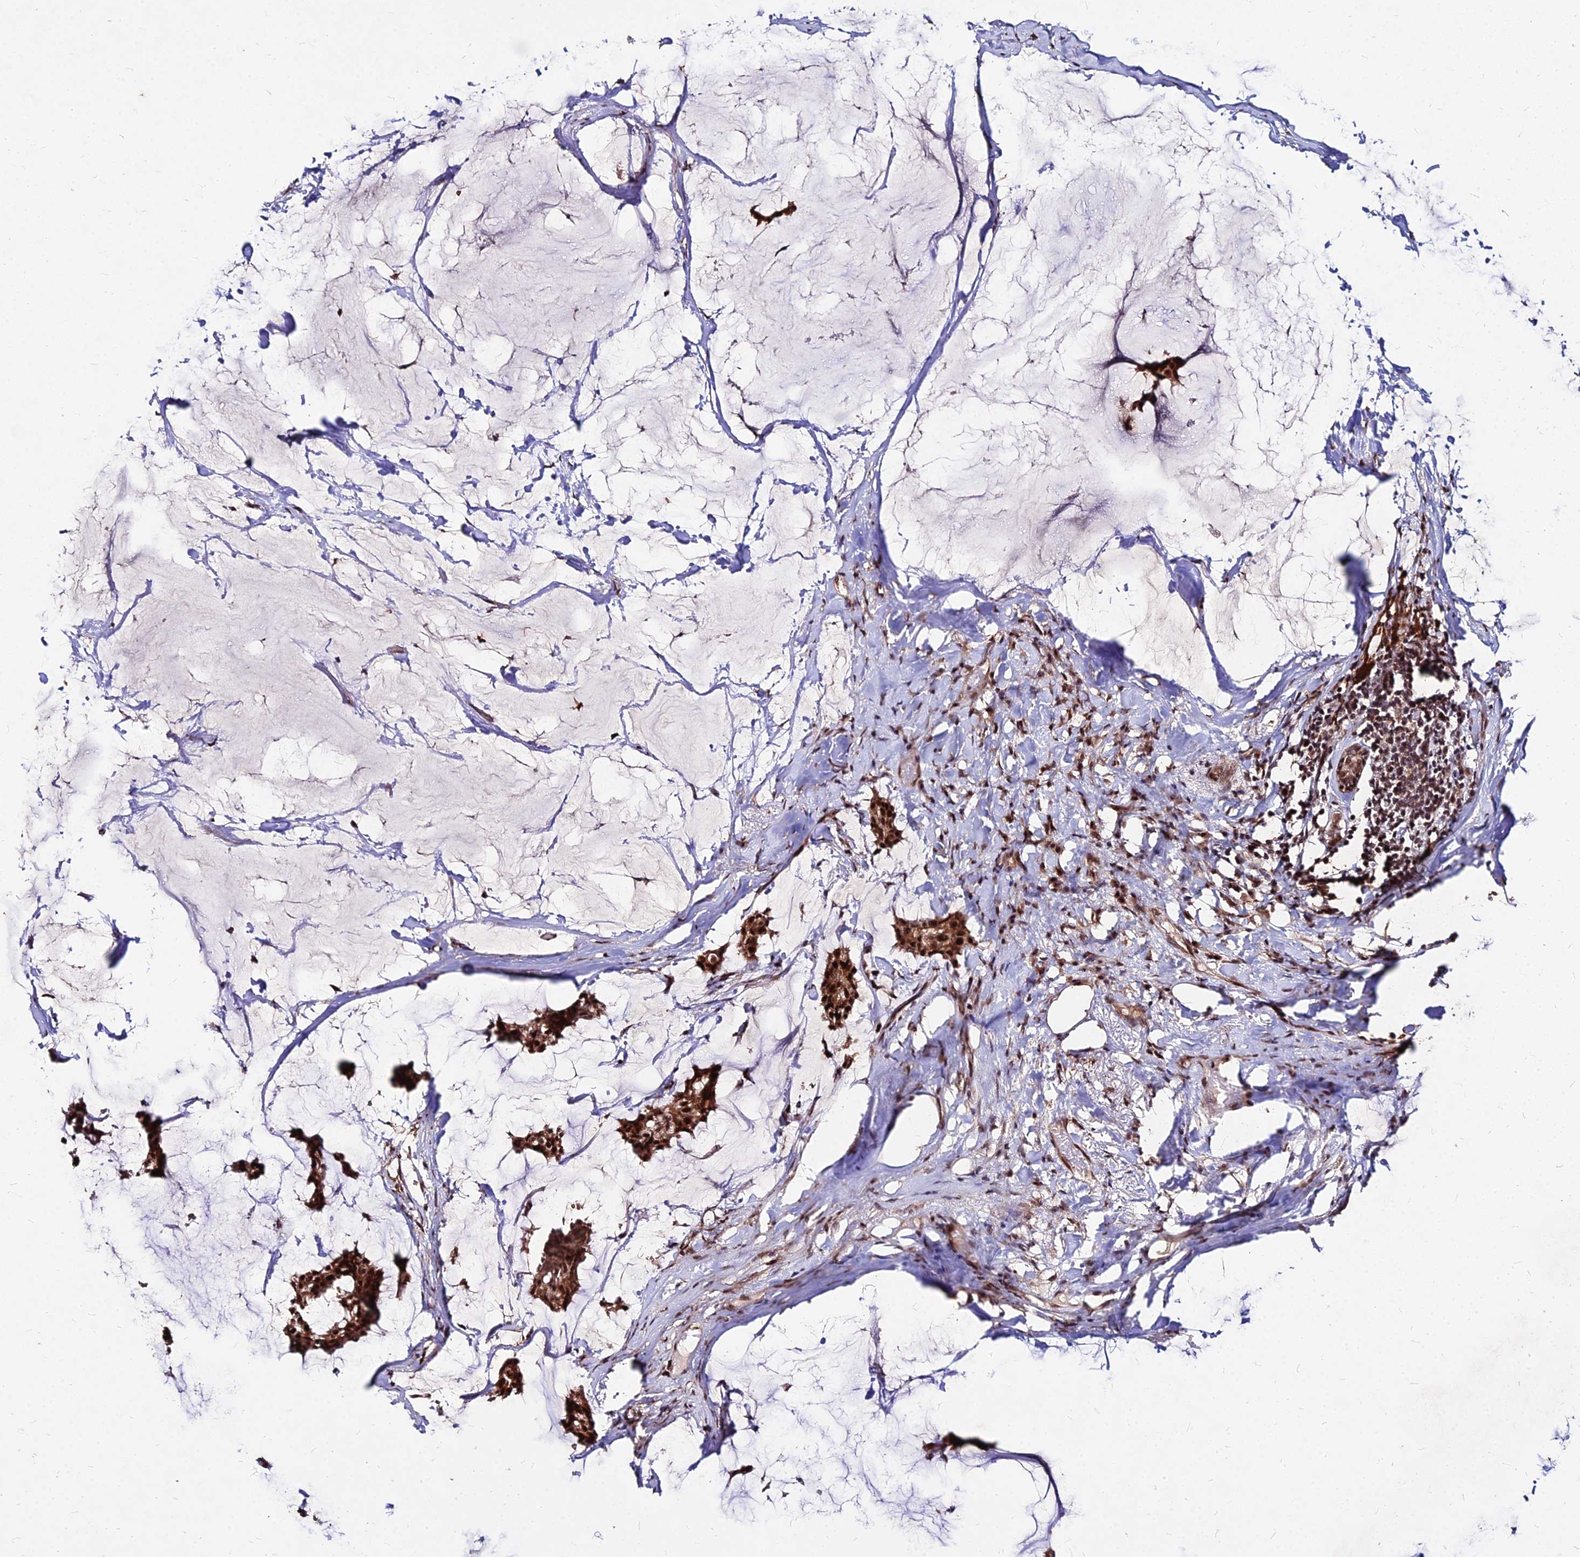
{"staining": {"intensity": "strong", "quantity": ">75%", "location": "cytoplasmic/membranous,nuclear"}, "tissue": "breast cancer", "cell_type": "Tumor cells", "image_type": "cancer", "snomed": [{"axis": "morphology", "description": "Duct carcinoma"}, {"axis": "topography", "description": "Breast"}], "caption": "The immunohistochemical stain highlights strong cytoplasmic/membranous and nuclear expression in tumor cells of breast infiltrating ductal carcinoma tissue. The staining was performed using DAB to visualize the protein expression in brown, while the nuclei were stained in blue with hematoxylin (Magnification: 20x).", "gene": "ZBED4", "patient": {"sex": "female", "age": 93}}